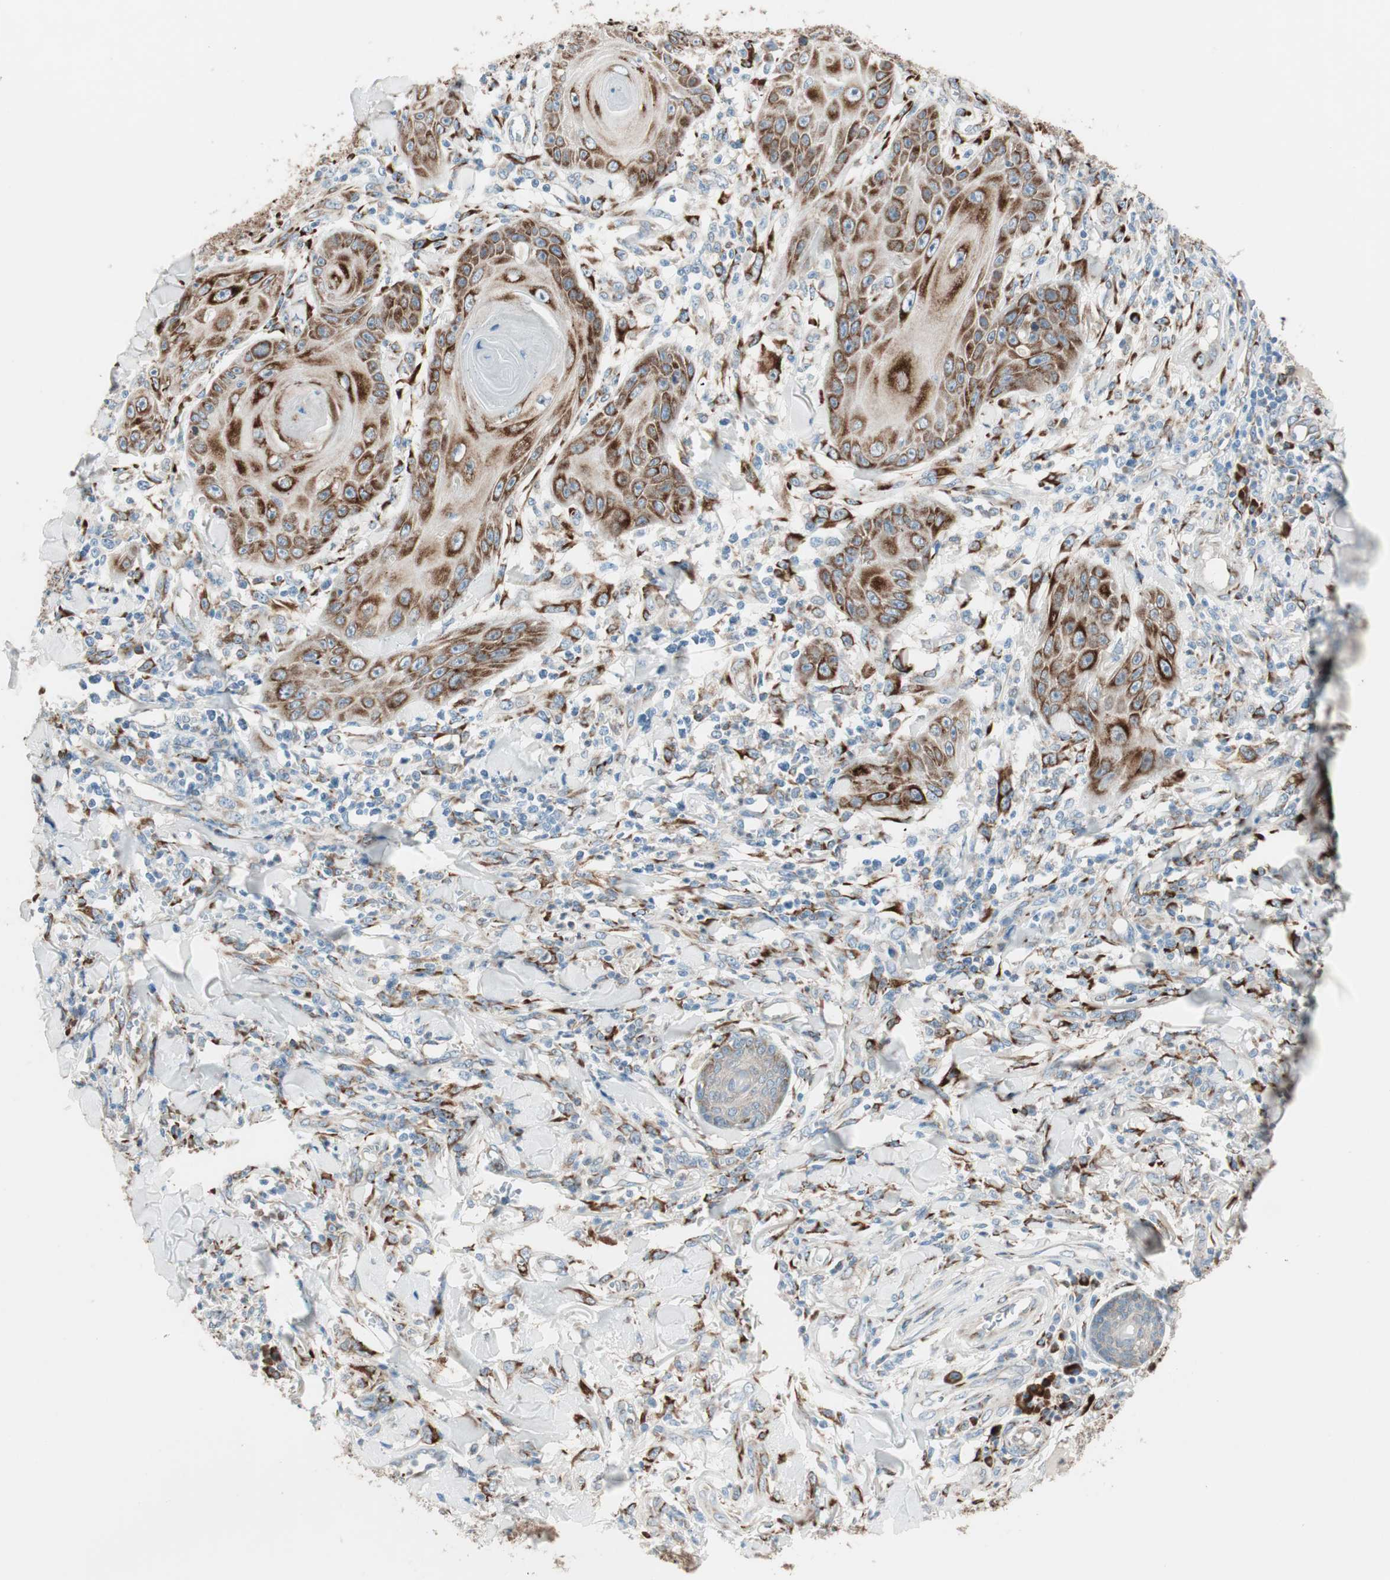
{"staining": {"intensity": "strong", "quantity": ">75%", "location": "cytoplasmic/membranous"}, "tissue": "skin cancer", "cell_type": "Tumor cells", "image_type": "cancer", "snomed": [{"axis": "morphology", "description": "Squamous cell carcinoma, NOS"}, {"axis": "topography", "description": "Skin"}], "caption": "Protein staining of skin squamous cell carcinoma tissue reveals strong cytoplasmic/membranous positivity in approximately >75% of tumor cells.", "gene": "P4HTM", "patient": {"sex": "female", "age": 78}}